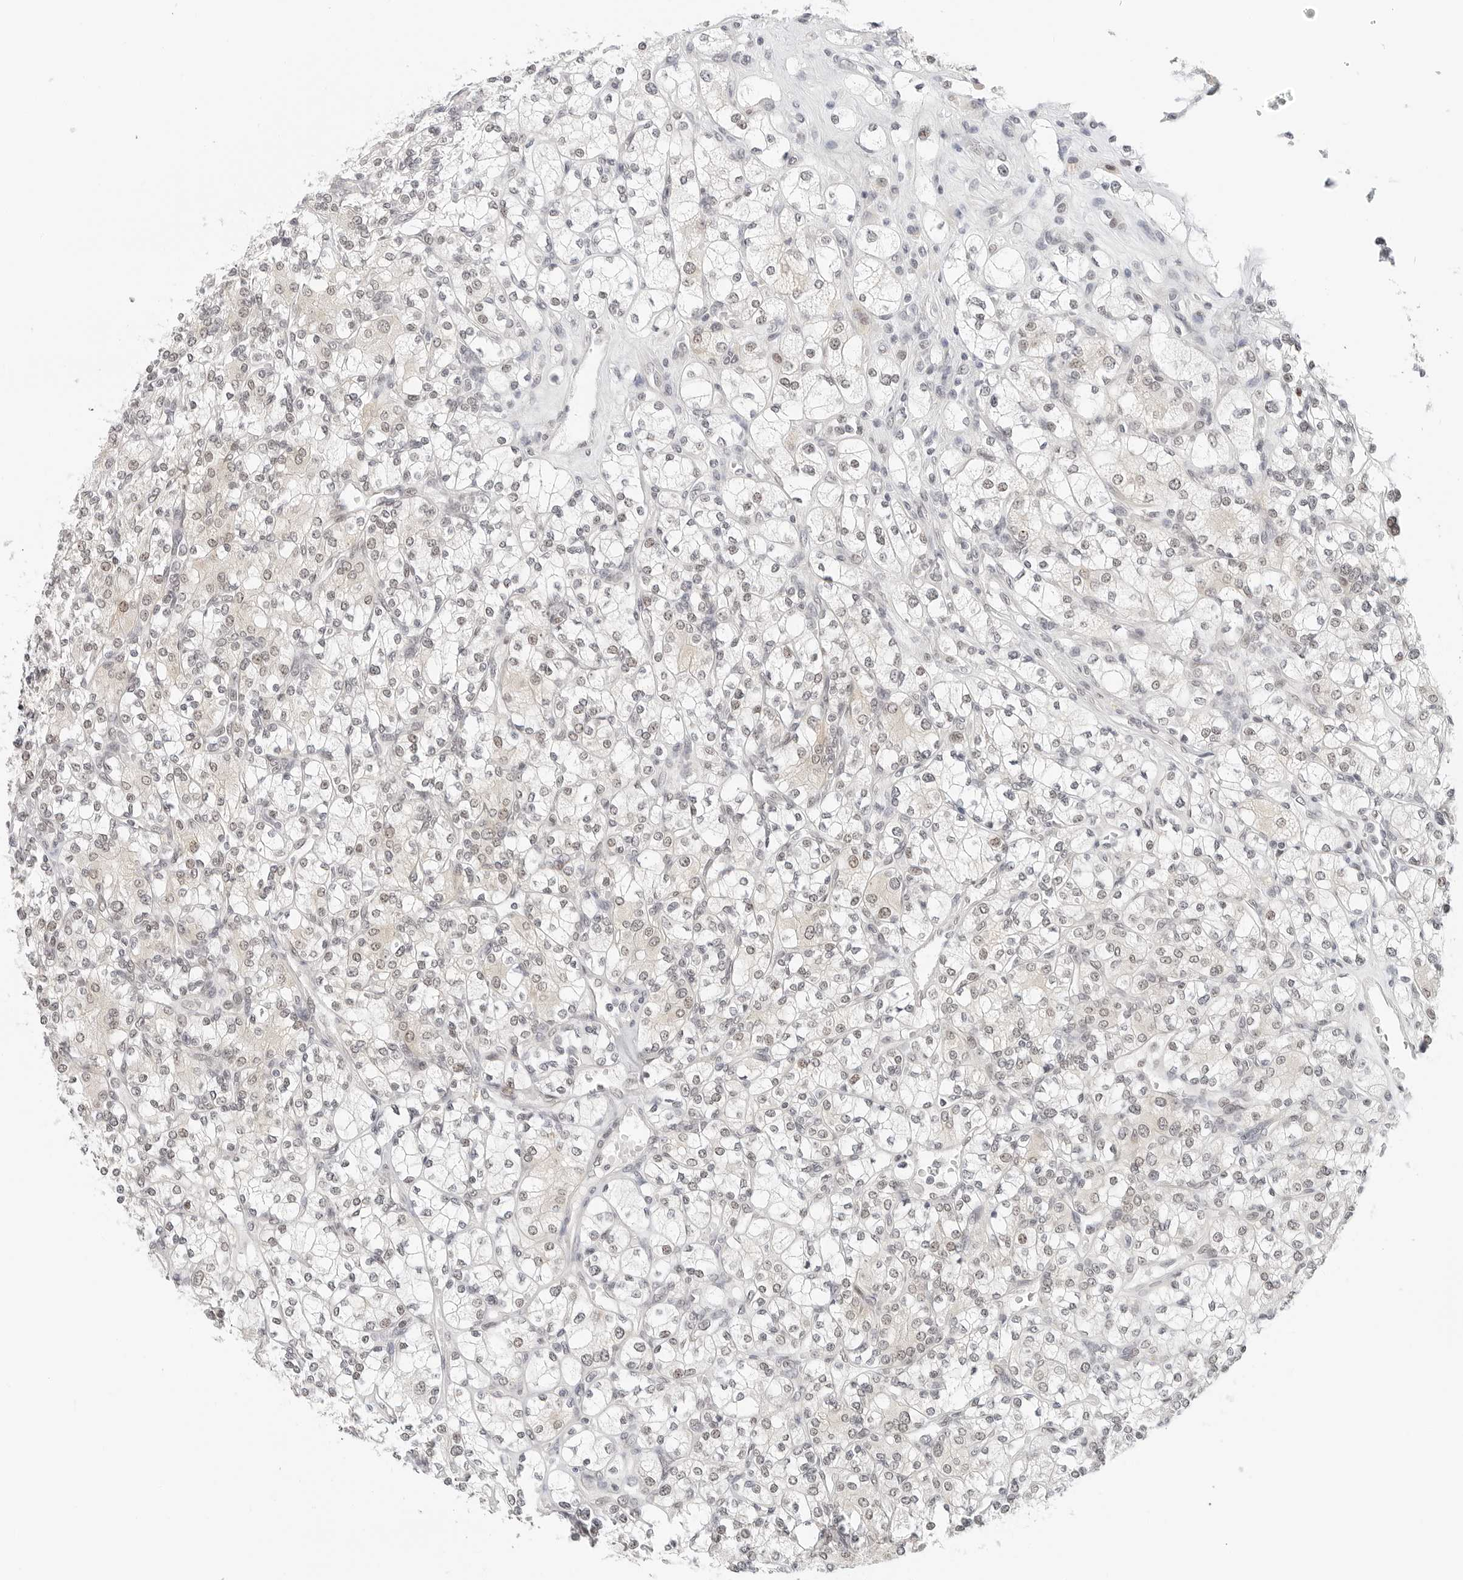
{"staining": {"intensity": "weak", "quantity": "25%-75%", "location": "nuclear"}, "tissue": "renal cancer", "cell_type": "Tumor cells", "image_type": "cancer", "snomed": [{"axis": "morphology", "description": "Adenocarcinoma, NOS"}, {"axis": "topography", "description": "Kidney"}], "caption": "Human renal cancer (adenocarcinoma) stained with a brown dye exhibits weak nuclear positive staining in approximately 25%-75% of tumor cells.", "gene": "TSEN2", "patient": {"sex": "male", "age": 77}}